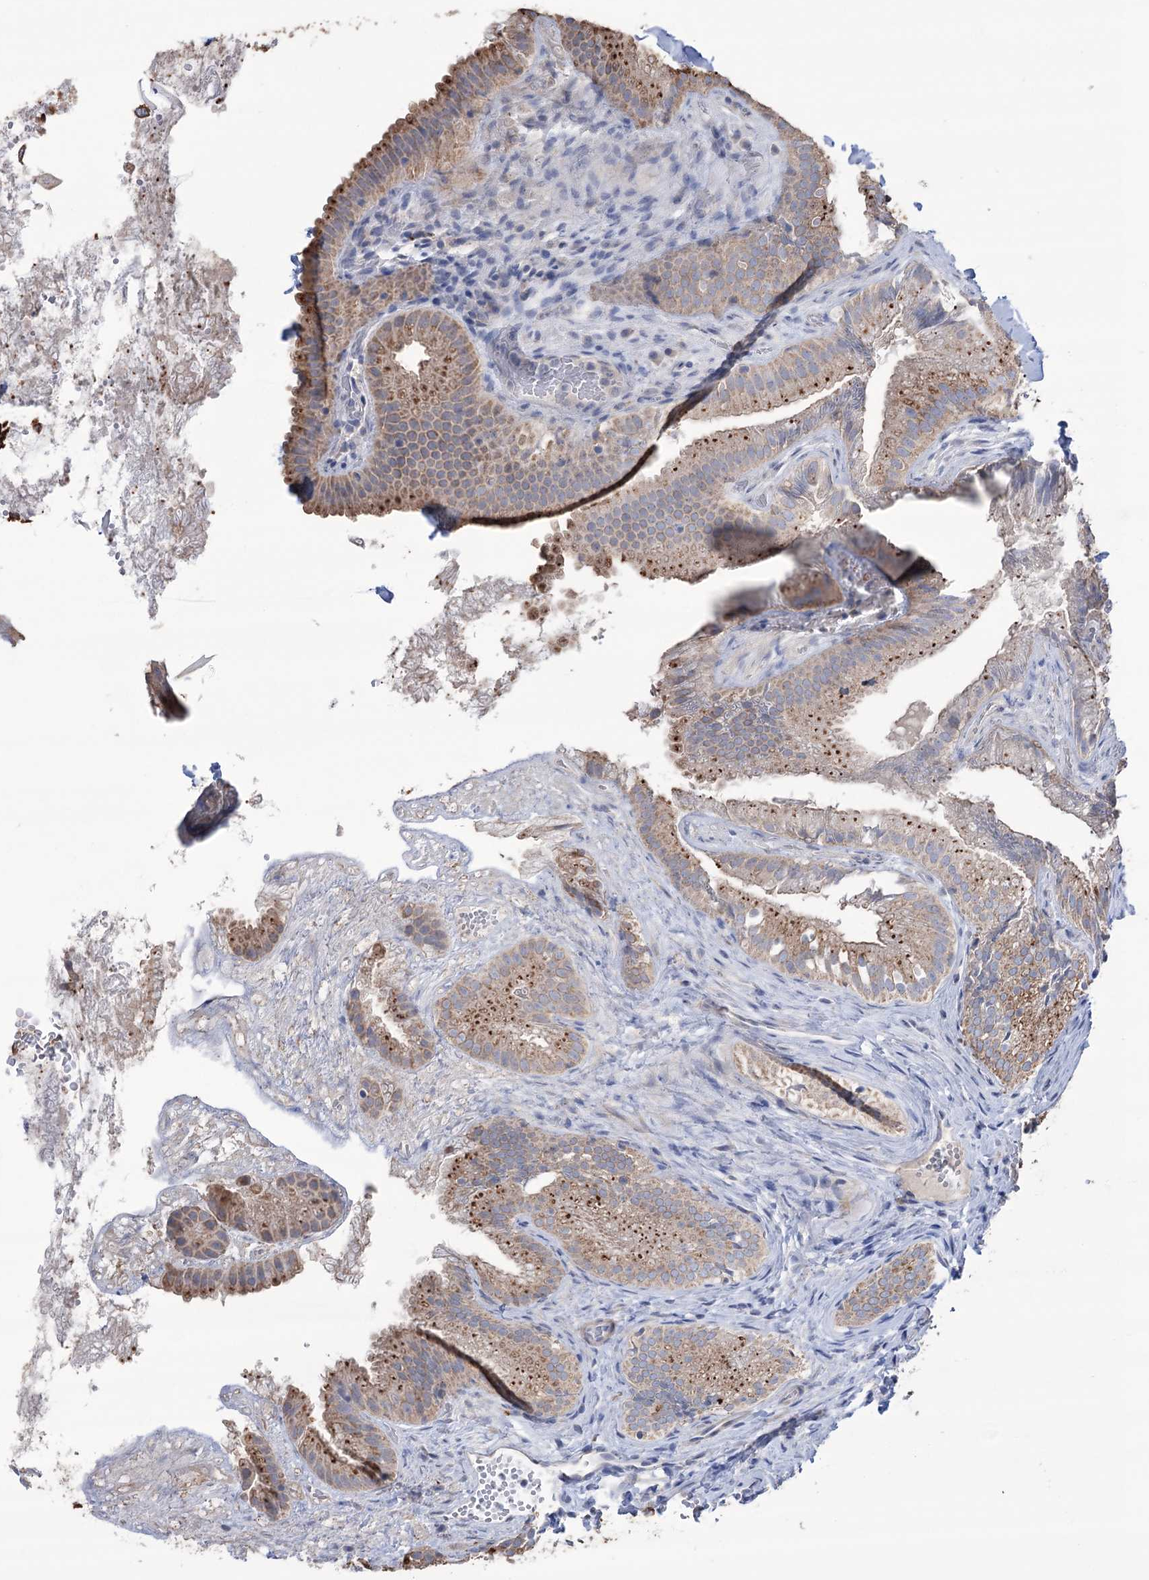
{"staining": {"intensity": "strong", "quantity": ">75%", "location": "cytoplasmic/membranous"}, "tissue": "gallbladder", "cell_type": "Glandular cells", "image_type": "normal", "snomed": [{"axis": "morphology", "description": "Normal tissue, NOS"}, {"axis": "topography", "description": "Gallbladder"}], "caption": "High-magnification brightfield microscopy of unremarkable gallbladder stained with DAB (3,3'-diaminobenzidine) (brown) and counterstained with hematoxylin (blue). glandular cells exhibit strong cytoplasmic/membranous expression is identified in approximately>75% of cells. (Stains: DAB (3,3'-diaminobenzidine) in brown, nuclei in blue, Microscopy: brightfield microscopy at high magnification).", "gene": "TRIM71", "patient": {"sex": "female", "age": 30}}